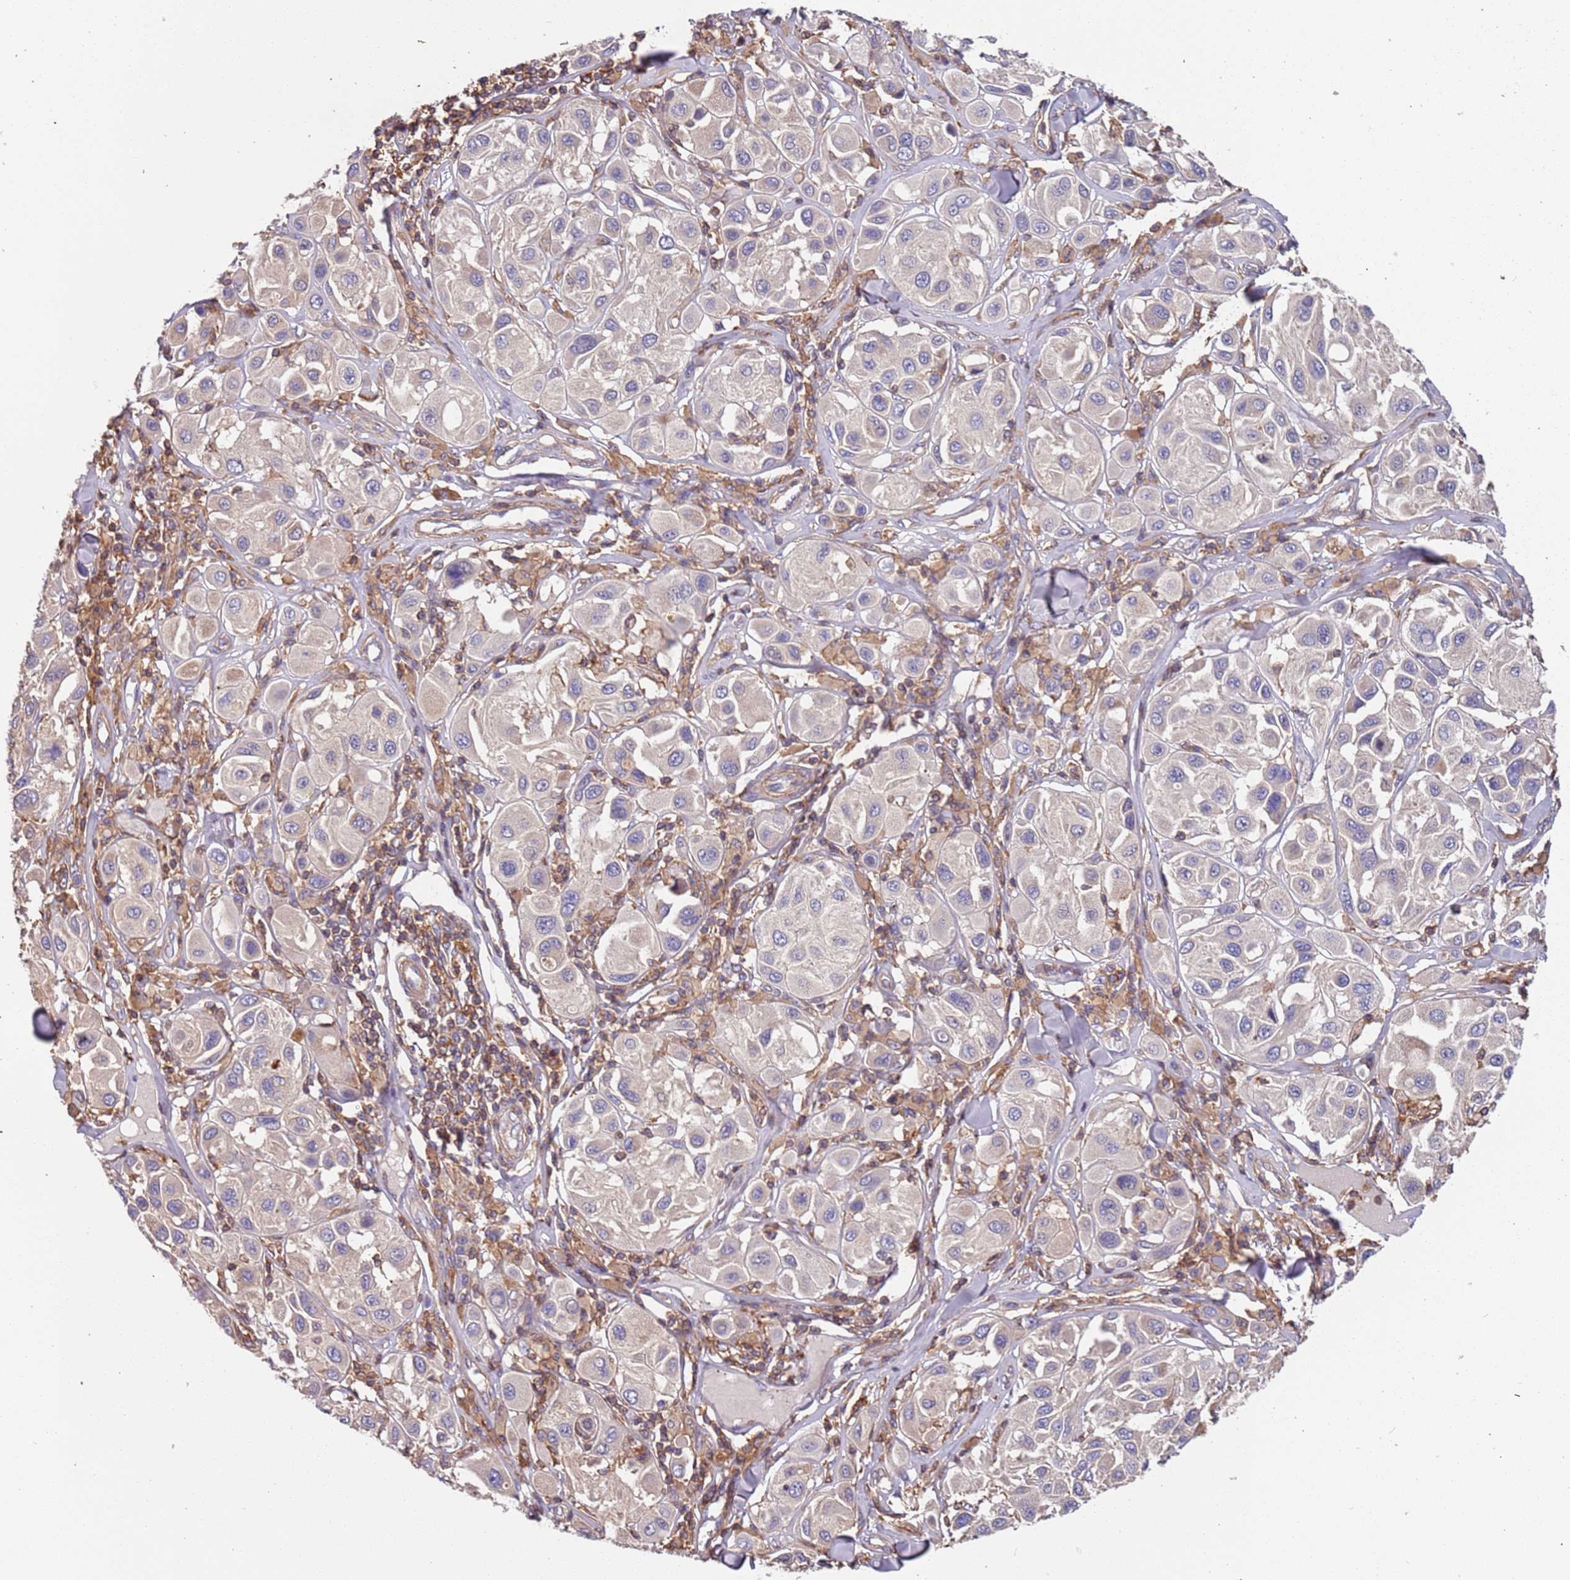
{"staining": {"intensity": "negative", "quantity": "none", "location": "none"}, "tissue": "melanoma", "cell_type": "Tumor cells", "image_type": "cancer", "snomed": [{"axis": "morphology", "description": "Malignant melanoma, Metastatic site"}, {"axis": "topography", "description": "Skin"}], "caption": "Malignant melanoma (metastatic site) was stained to show a protein in brown. There is no significant positivity in tumor cells.", "gene": "SYT4", "patient": {"sex": "male", "age": 41}}